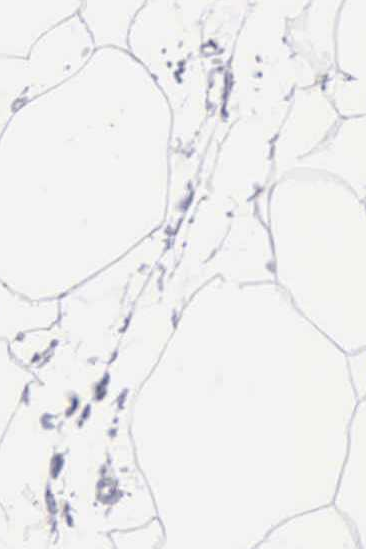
{"staining": {"intensity": "negative", "quantity": "none", "location": "none"}, "tissue": "adipose tissue", "cell_type": "Adipocytes", "image_type": "normal", "snomed": [{"axis": "morphology", "description": "Normal tissue, NOS"}, {"axis": "morphology", "description": "Duct carcinoma"}, {"axis": "topography", "description": "Breast"}, {"axis": "topography", "description": "Adipose tissue"}], "caption": "An image of human adipose tissue is negative for staining in adipocytes. Nuclei are stained in blue.", "gene": "KRT5", "patient": {"sex": "female", "age": 37}}